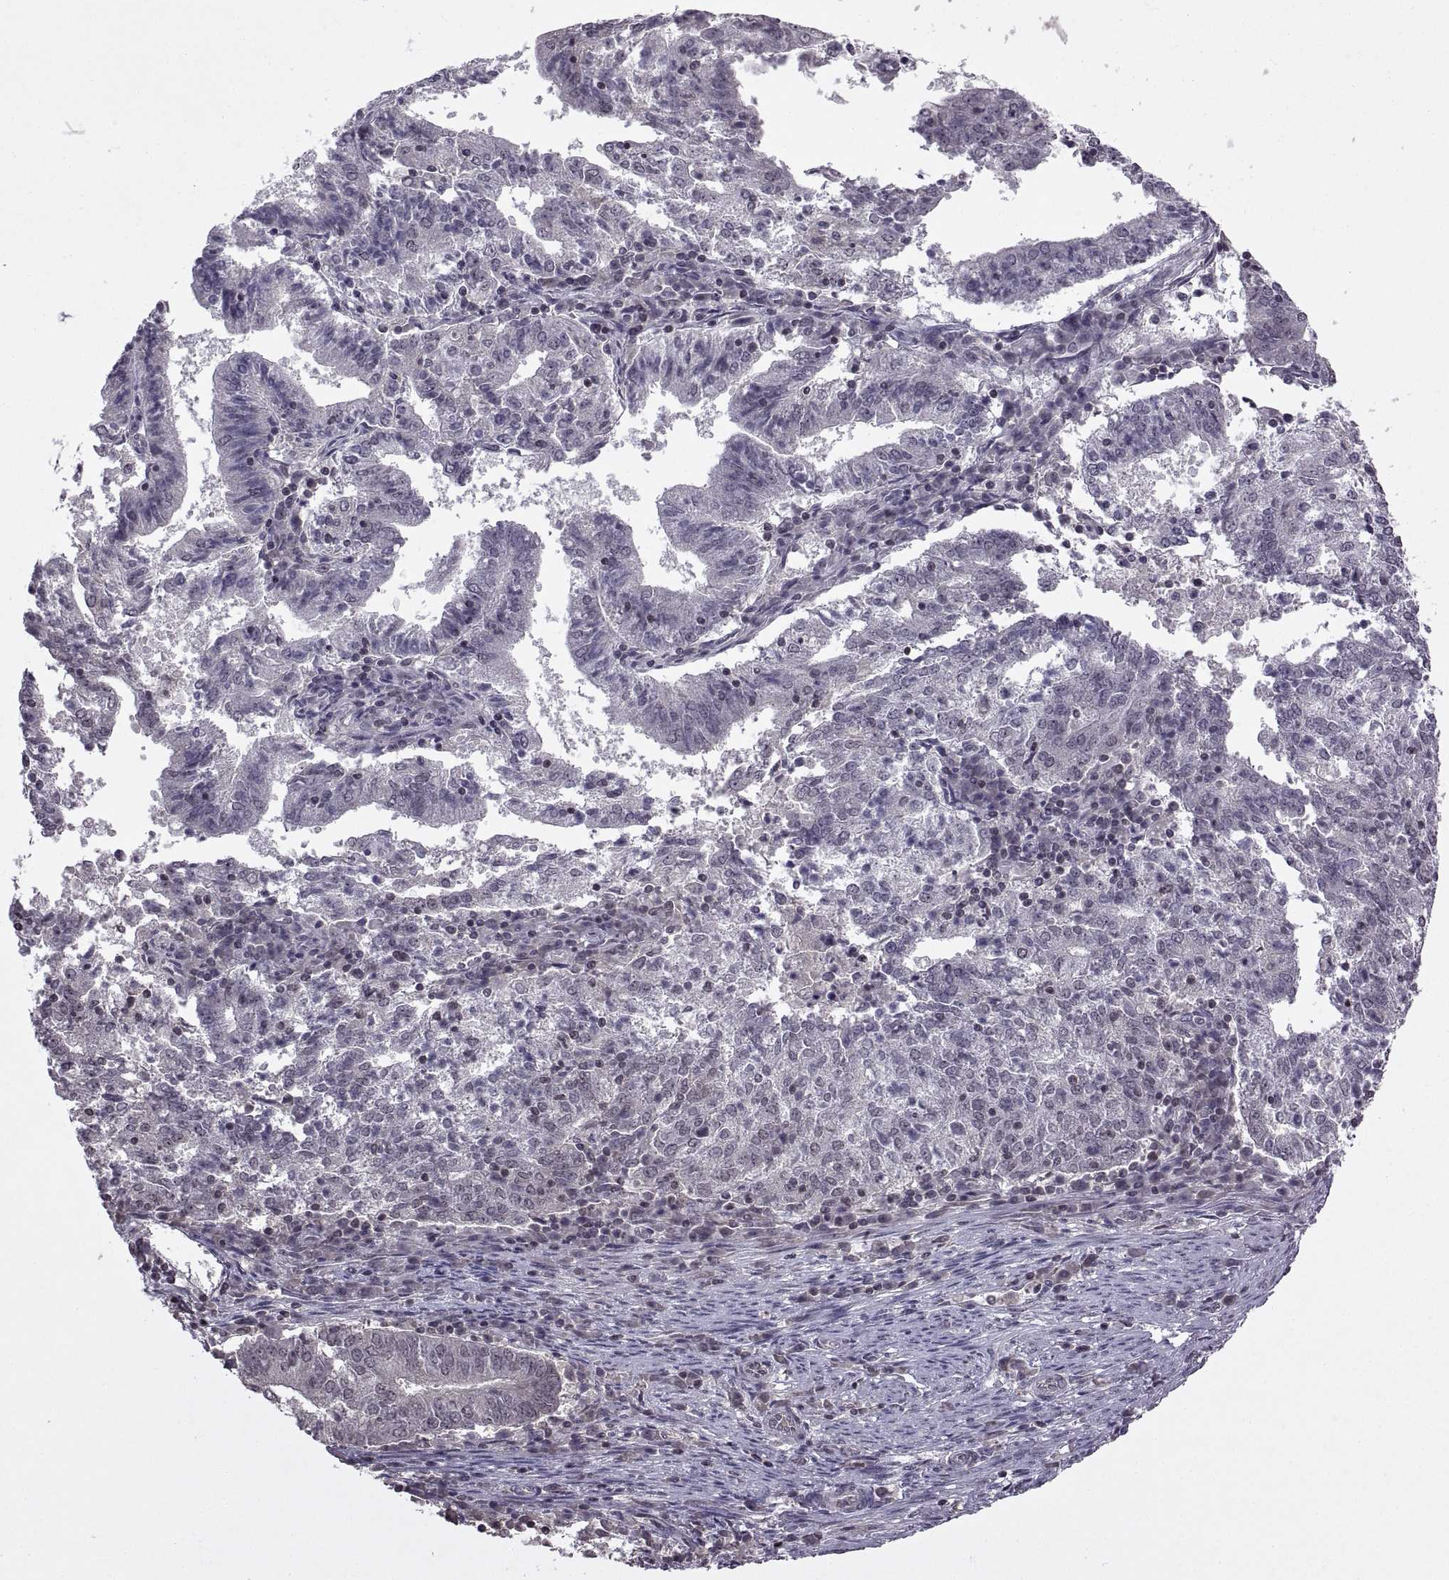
{"staining": {"intensity": "negative", "quantity": "none", "location": "none"}, "tissue": "endometrial cancer", "cell_type": "Tumor cells", "image_type": "cancer", "snomed": [{"axis": "morphology", "description": "Adenocarcinoma, NOS"}, {"axis": "topography", "description": "Endometrium"}], "caption": "The image reveals no staining of tumor cells in adenocarcinoma (endometrial).", "gene": "INTS3", "patient": {"sex": "female", "age": 82}}